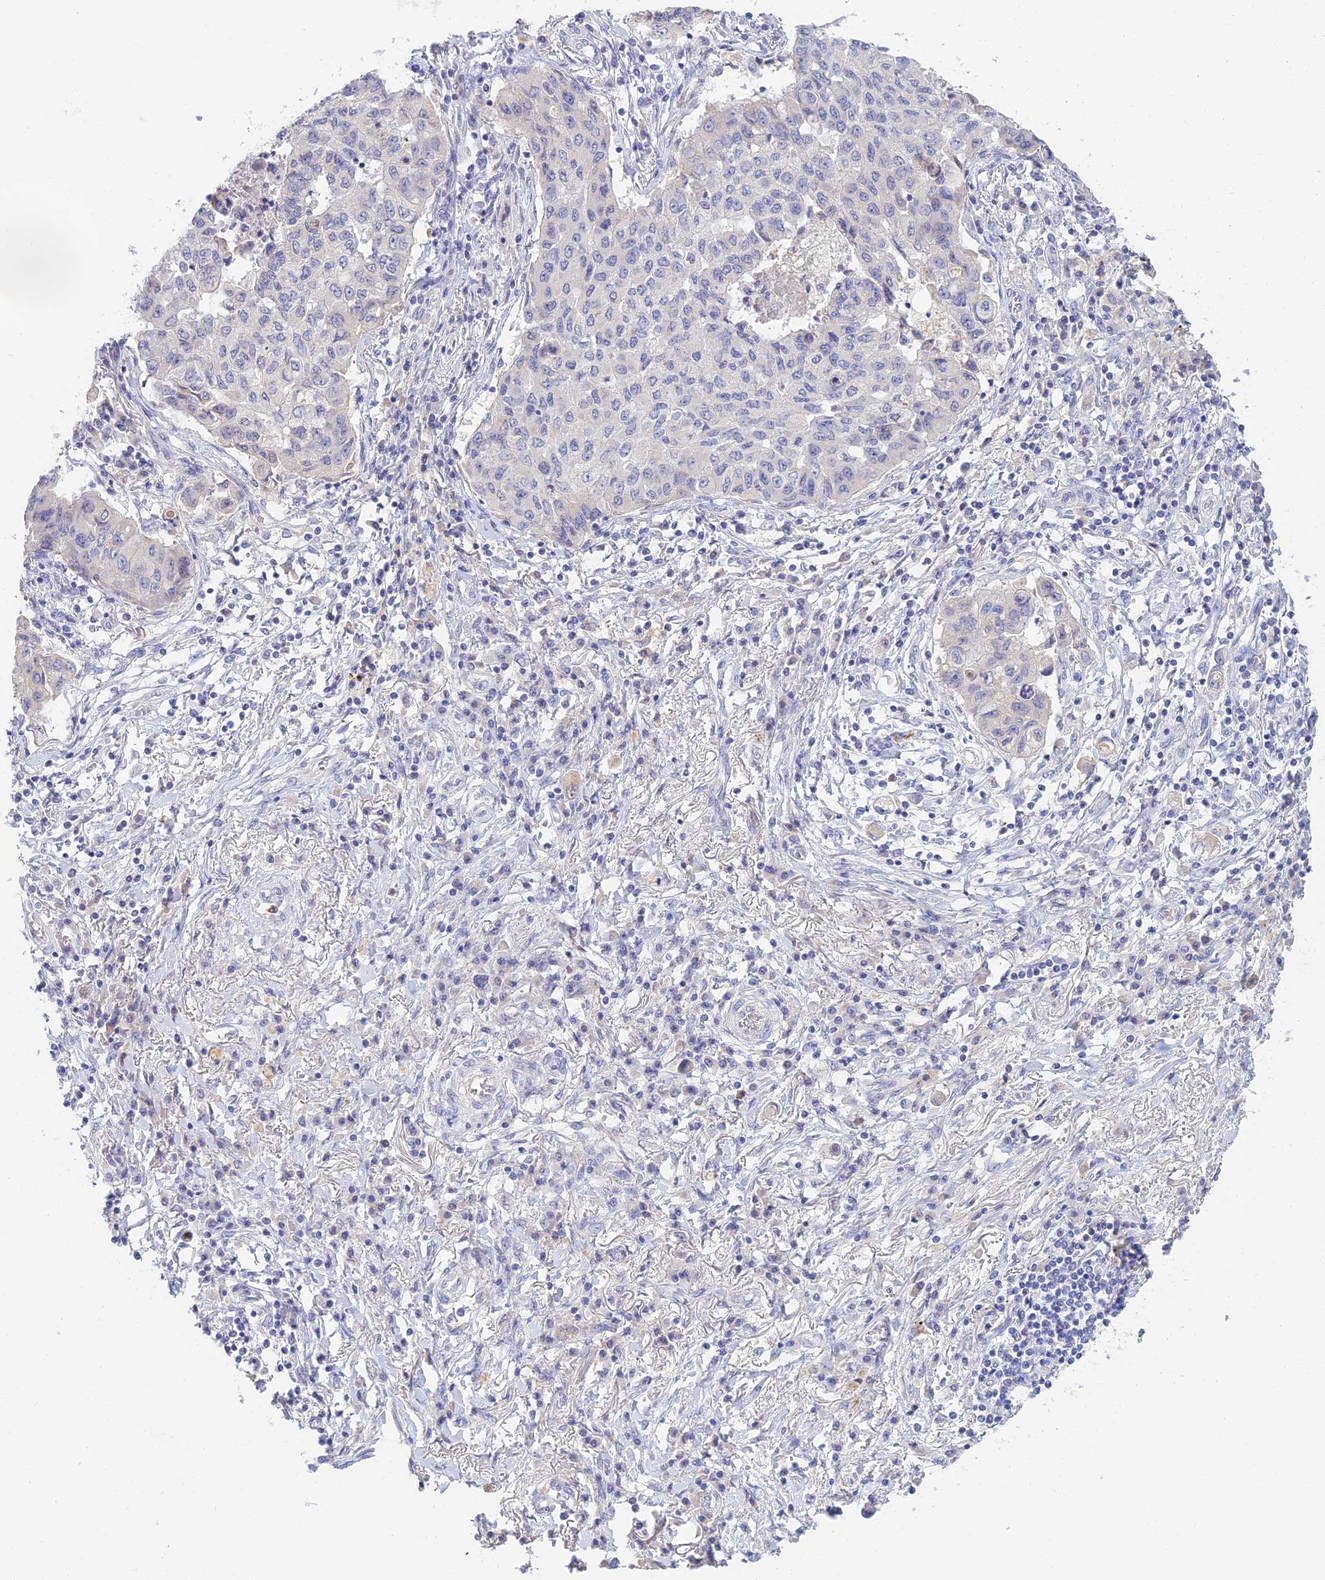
{"staining": {"intensity": "negative", "quantity": "none", "location": "none"}, "tissue": "lung cancer", "cell_type": "Tumor cells", "image_type": "cancer", "snomed": [{"axis": "morphology", "description": "Squamous cell carcinoma, NOS"}, {"axis": "topography", "description": "Lung"}], "caption": "This is an immunohistochemistry histopathology image of human lung cancer. There is no staining in tumor cells.", "gene": "INTS13", "patient": {"sex": "male", "age": 74}}